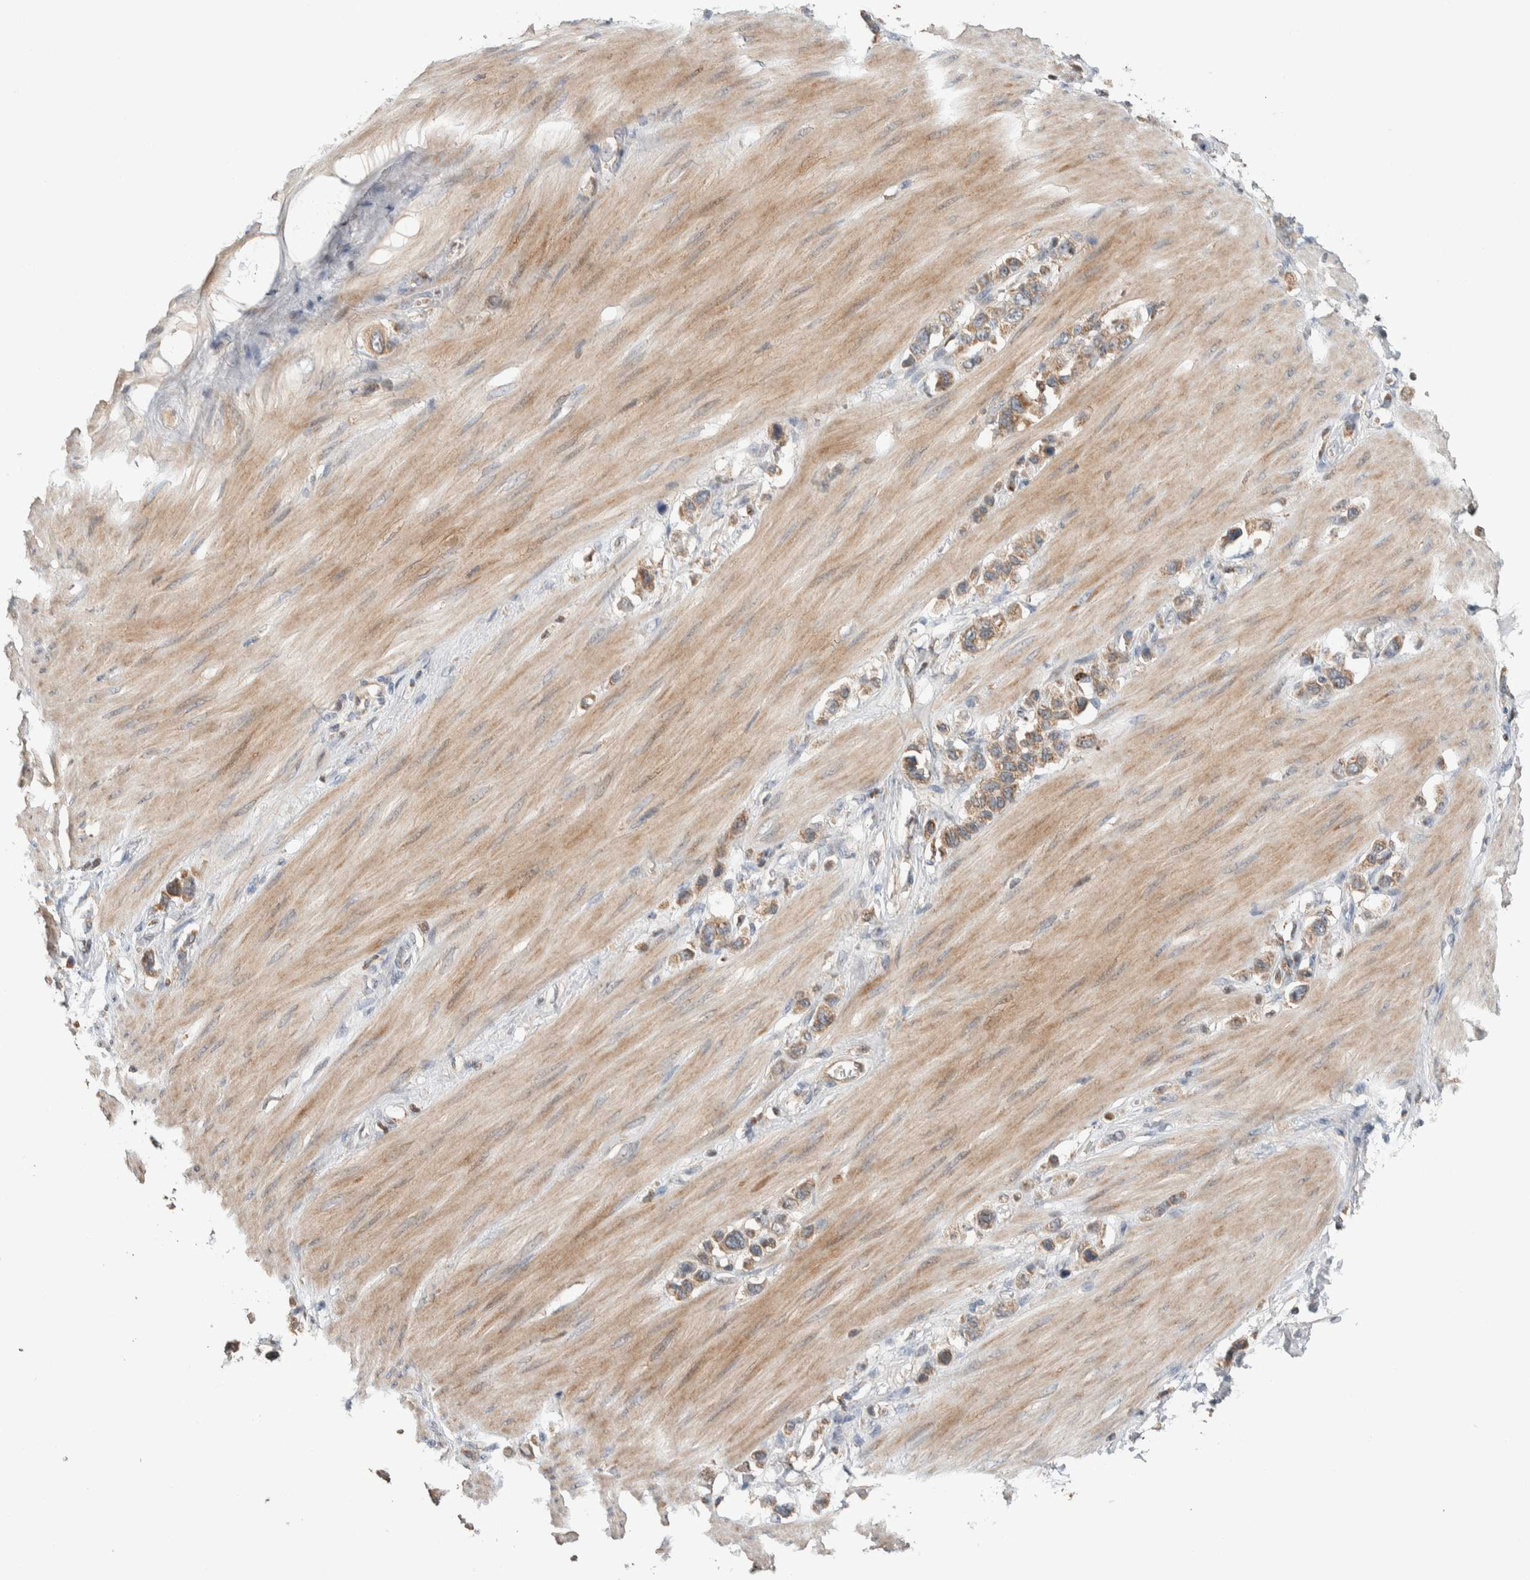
{"staining": {"intensity": "moderate", "quantity": ">75%", "location": "cytoplasmic/membranous"}, "tissue": "stomach cancer", "cell_type": "Tumor cells", "image_type": "cancer", "snomed": [{"axis": "morphology", "description": "Adenocarcinoma, NOS"}, {"axis": "topography", "description": "Stomach"}], "caption": "Immunohistochemistry (IHC) image of neoplastic tissue: human stomach adenocarcinoma stained using IHC displays medium levels of moderate protein expression localized specifically in the cytoplasmic/membranous of tumor cells, appearing as a cytoplasmic/membranous brown color.", "gene": "VPS53", "patient": {"sex": "female", "age": 65}}